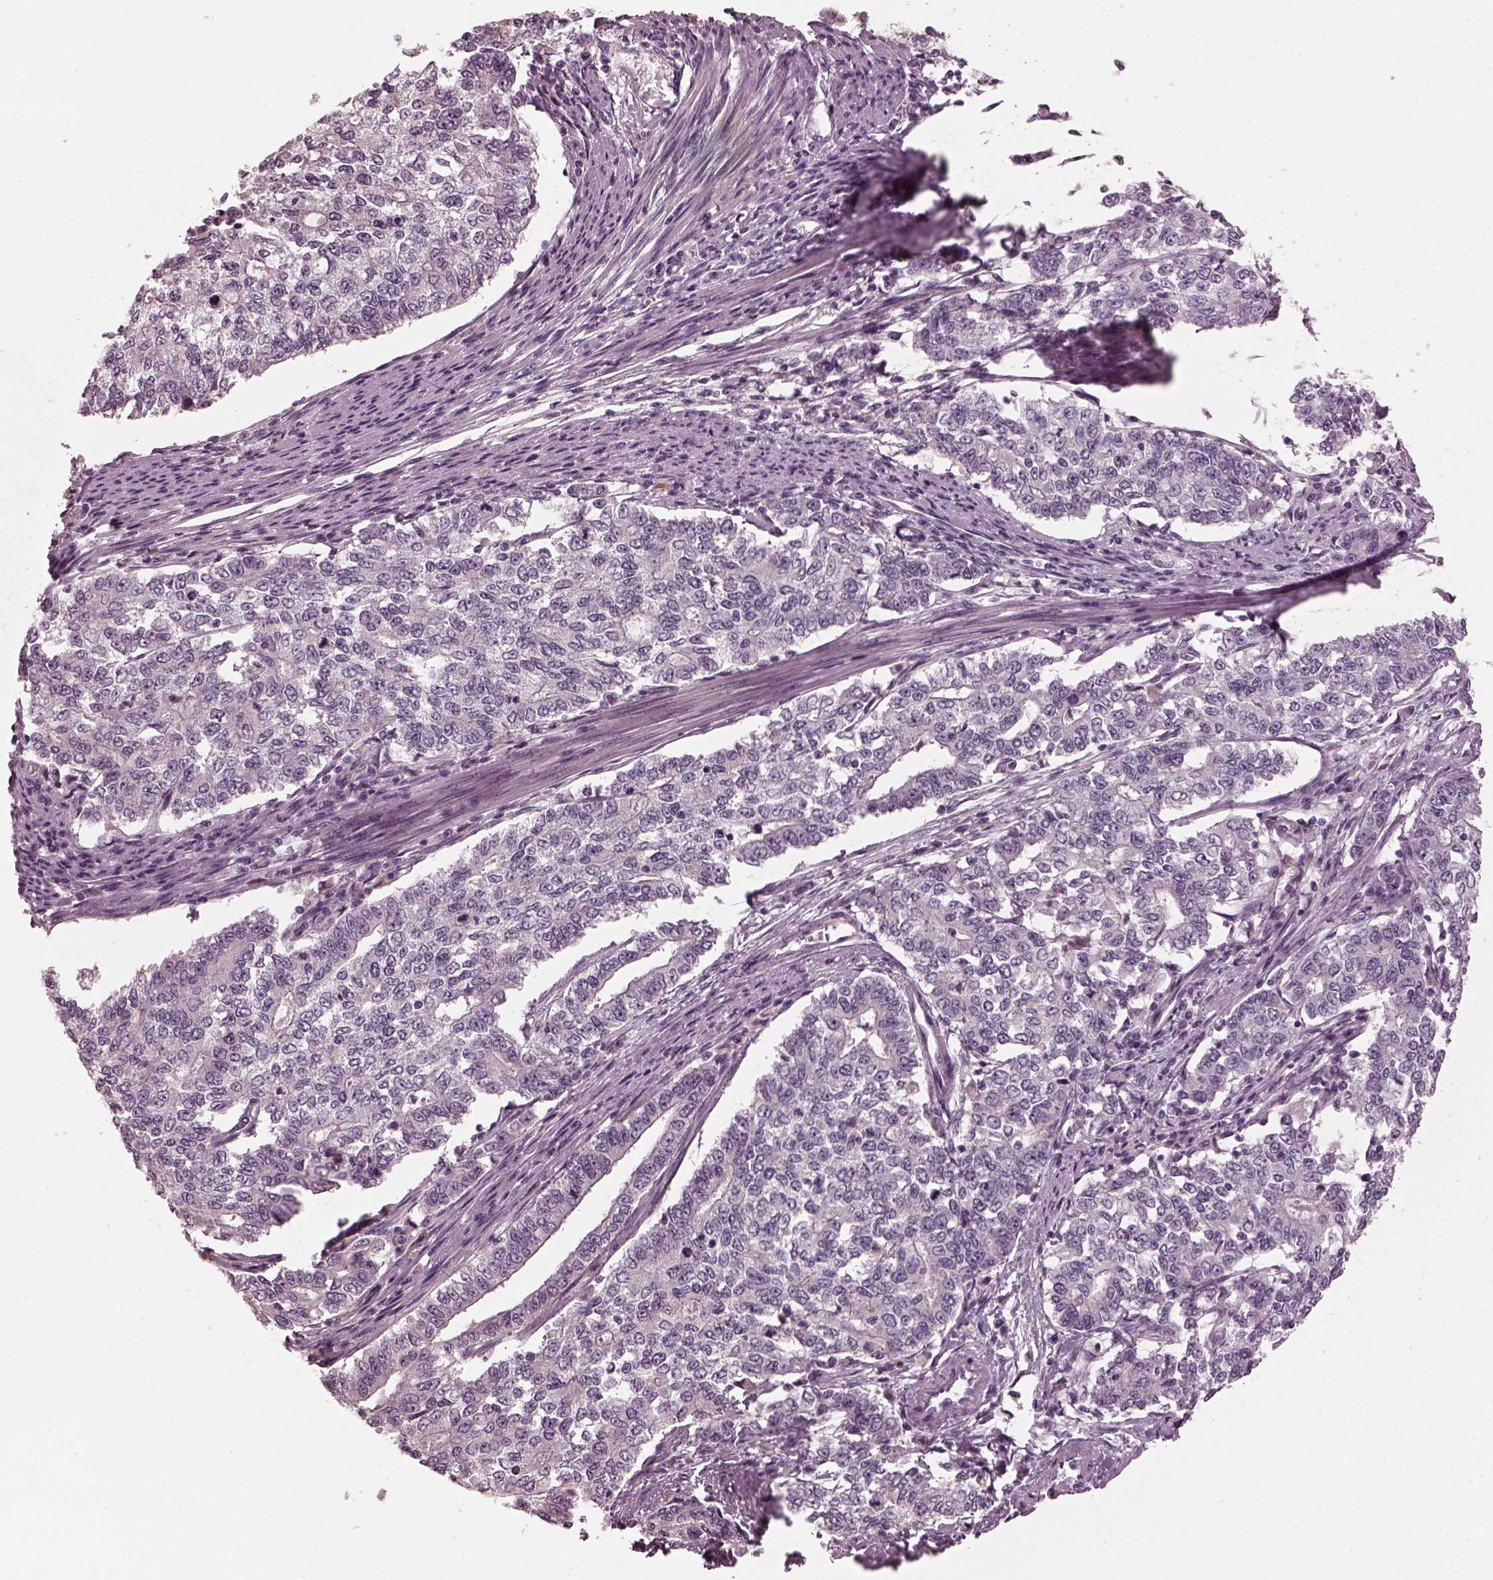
{"staining": {"intensity": "negative", "quantity": "none", "location": "none"}, "tissue": "endometrial cancer", "cell_type": "Tumor cells", "image_type": "cancer", "snomed": [{"axis": "morphology", "description": "Adenocarcinoma, NOS"}, {"axis": "topography", "description": "Uterus"}], "caption": "IHC image of neoplastic tissue: endometrial adenocarcinoma stained with DAB demonstrates no significant protein expression in tumor cells. Nuclei are stained in blue.", "gene": "RCVRN", "patient": {"sex": "female", "age": 59}}